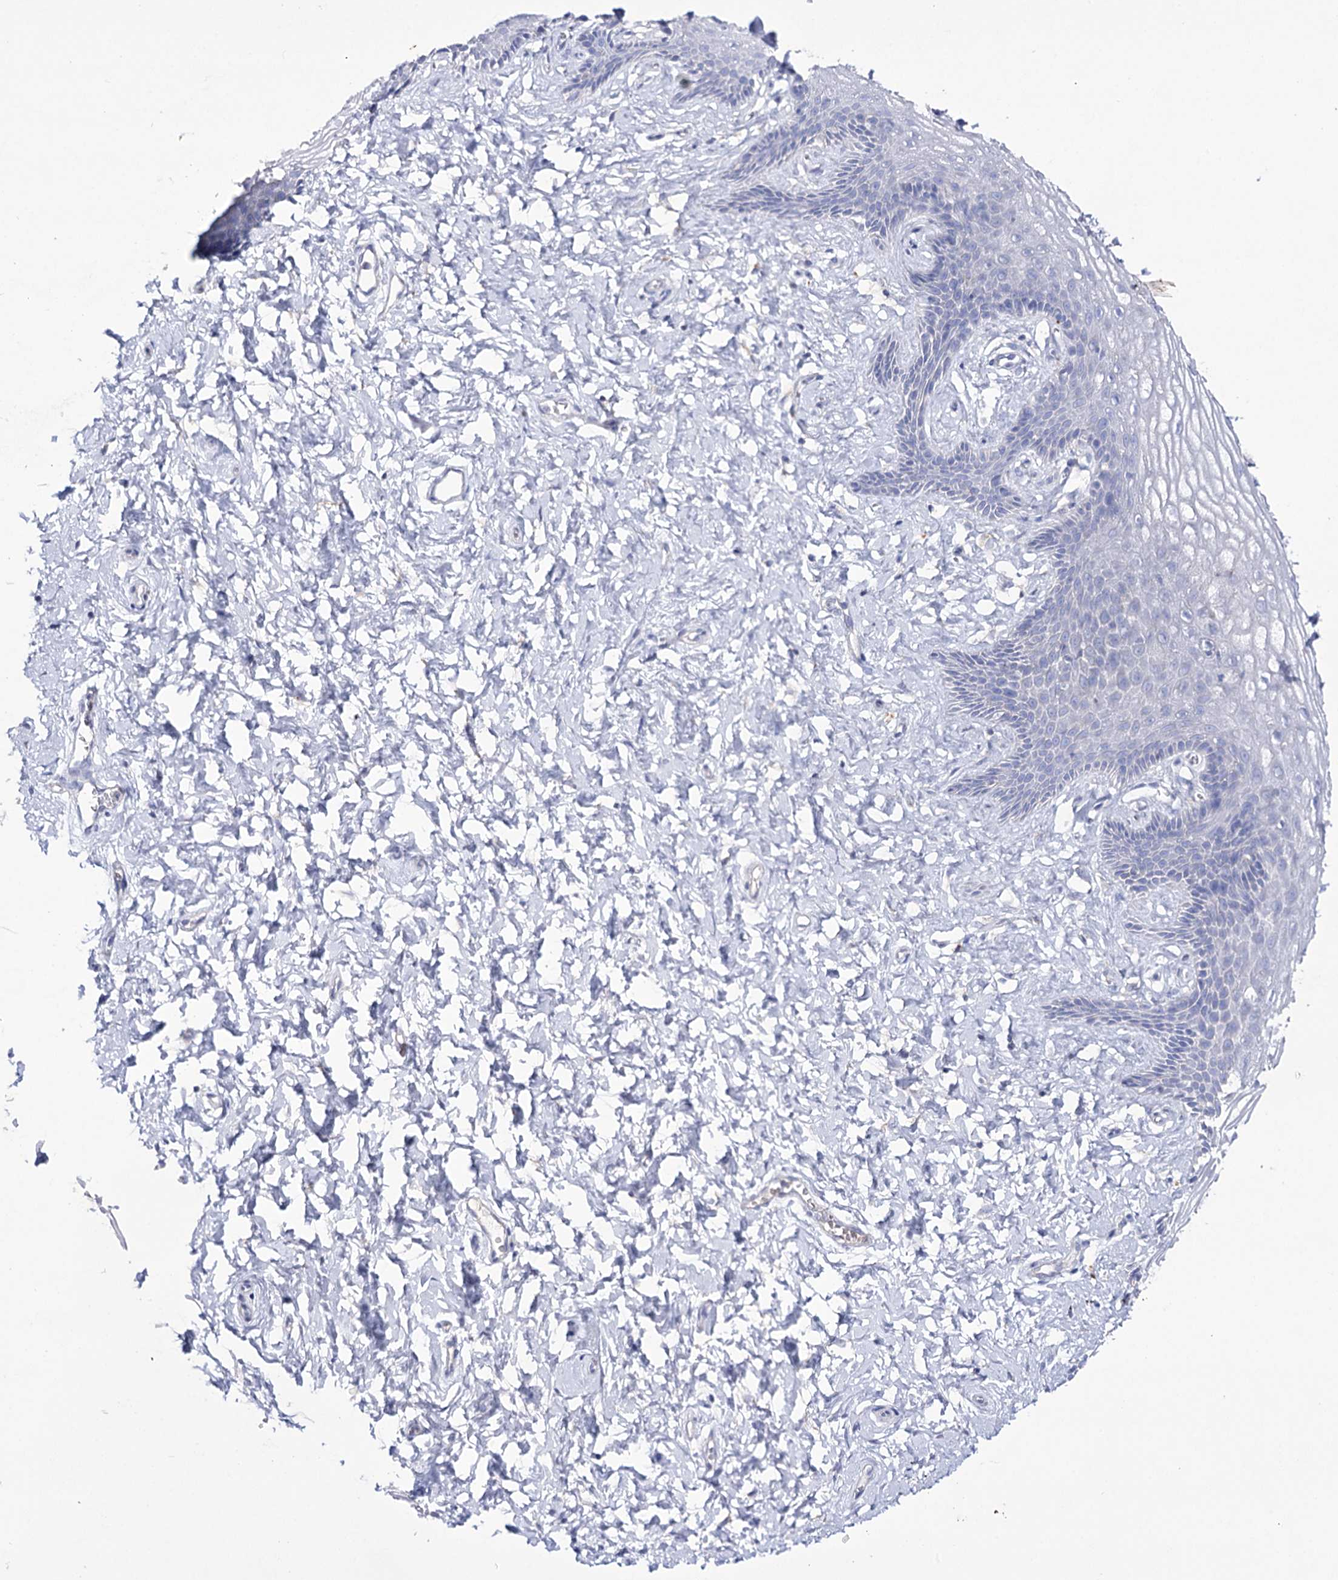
{"staining": {"intensity": "negative", "quantity": "none", "location": "none"}, "tissue": "vagina", "cell_type": "Squamous epithelial cells", "image_type": "normal", "snomed": [{"axis": "morphology", "description": "Normal tissue, NOS"}, {"axis": "topography", "description": "Vagina"}, {"axis": "topography", "description": "Cervix"}], "caption": "DAB immunohistochemical staining of benign human vagina reveals no significant positivity in squamous epithelial cells. (Immunohistochemistry (ihc), brightfield microscopy, high magnification).", "gene": "NAGLU", "patient": {"sex": "female", "age": 40}}